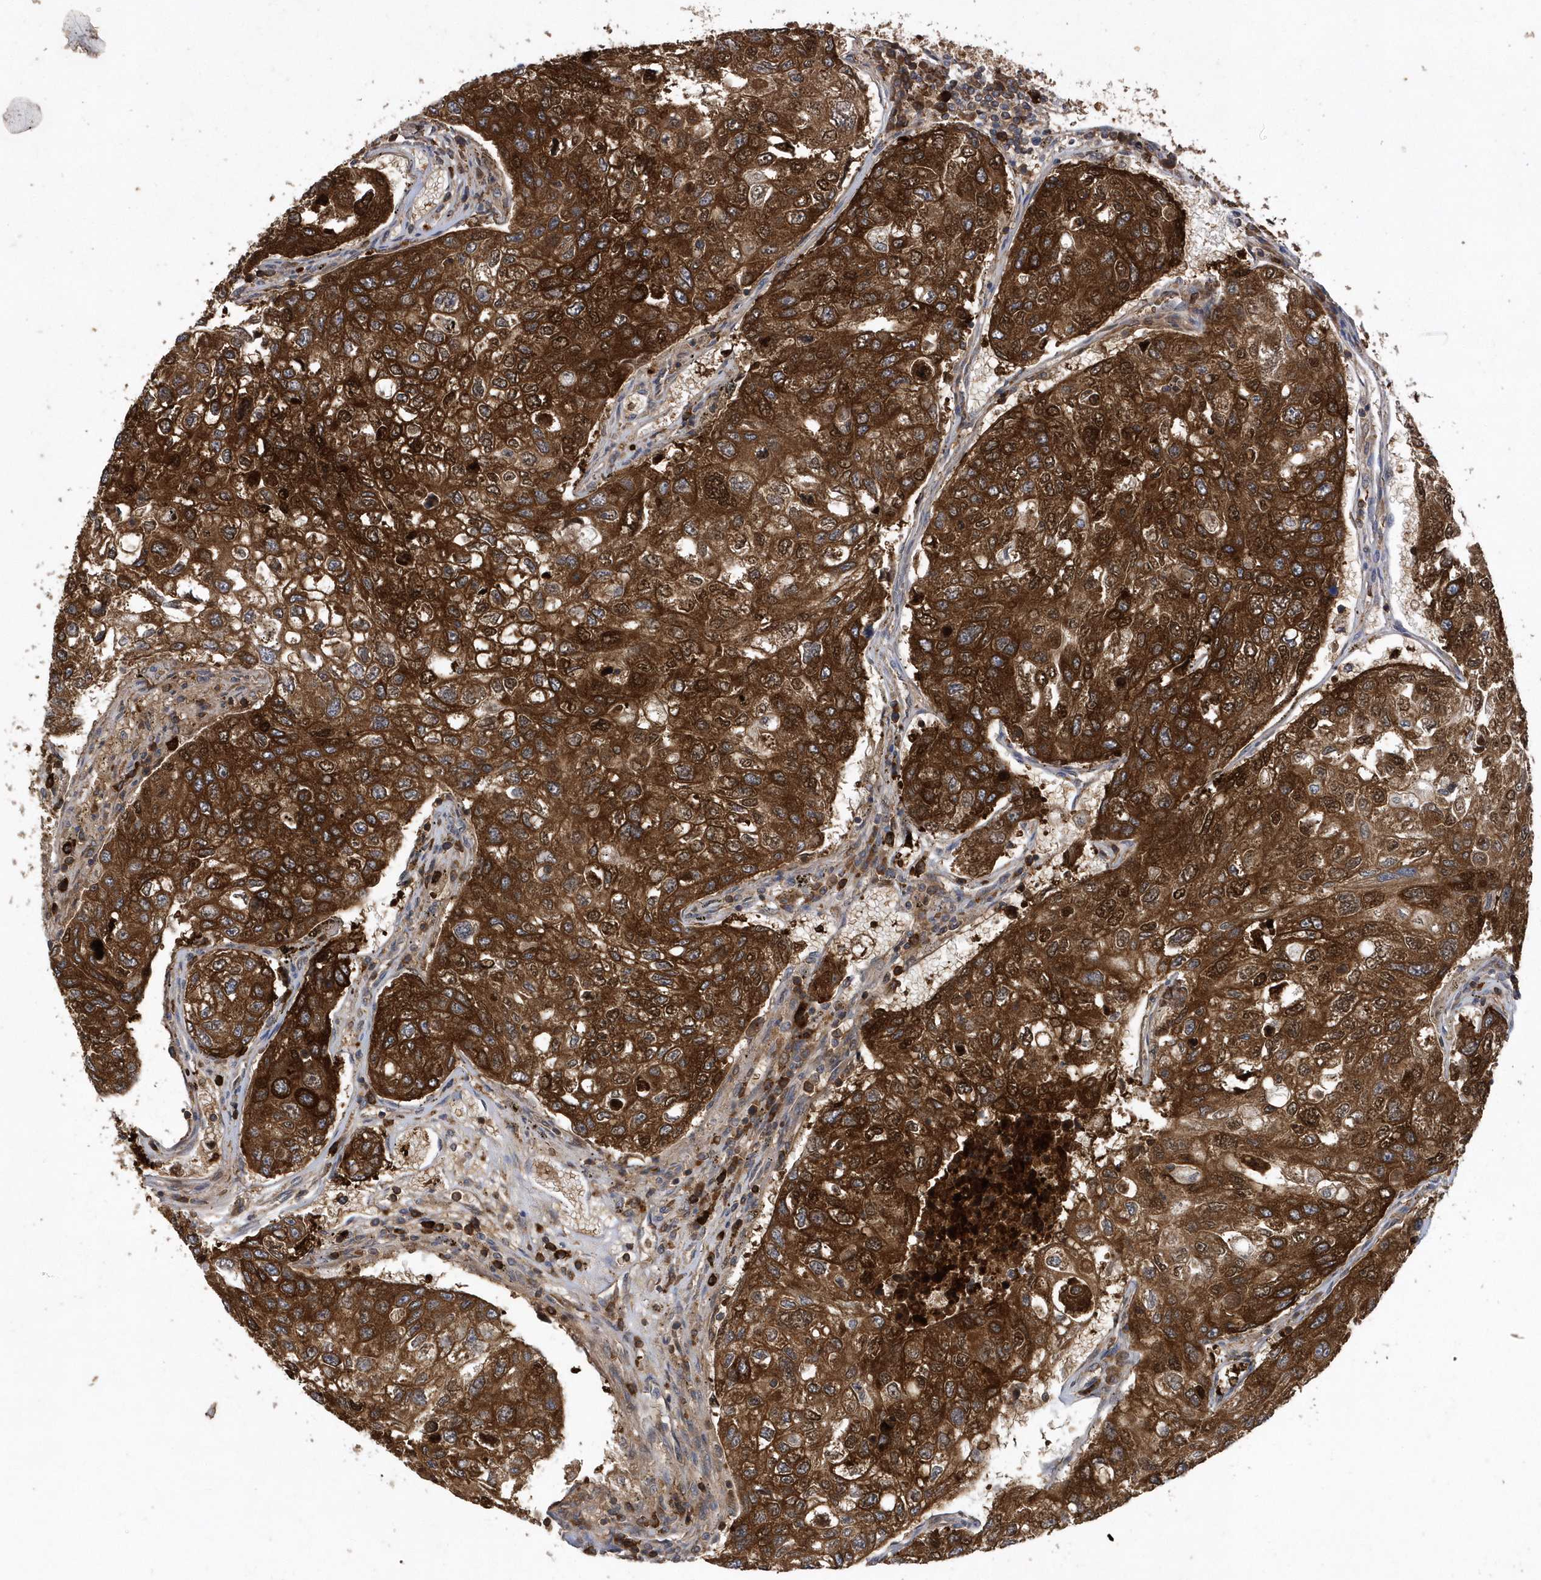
{"staining": {"intensity": "strong", "quantity": ">75%", "location": "cytoplasmic/membranous"}, "tissue": "urothelial cancer", "cell_type": "Tumor cells", "image_type": "cancer", "snomed": [{"axis": "morphology", "description": "Urothelial carcinoma, High grade"}, {"axis": "topography", "description": "Lymph node"}, {"axis": "topography", "description": "Urinary bladder"}], "caption": "Protein positivity by immunohistochemistry exhibits strong cytoplasmic/membranous positivity in about >75% of tumor cells in high-grade urothelial carcinoma.", "gene": "PAICS", "patient": {"sex": "male", "age": 51}}